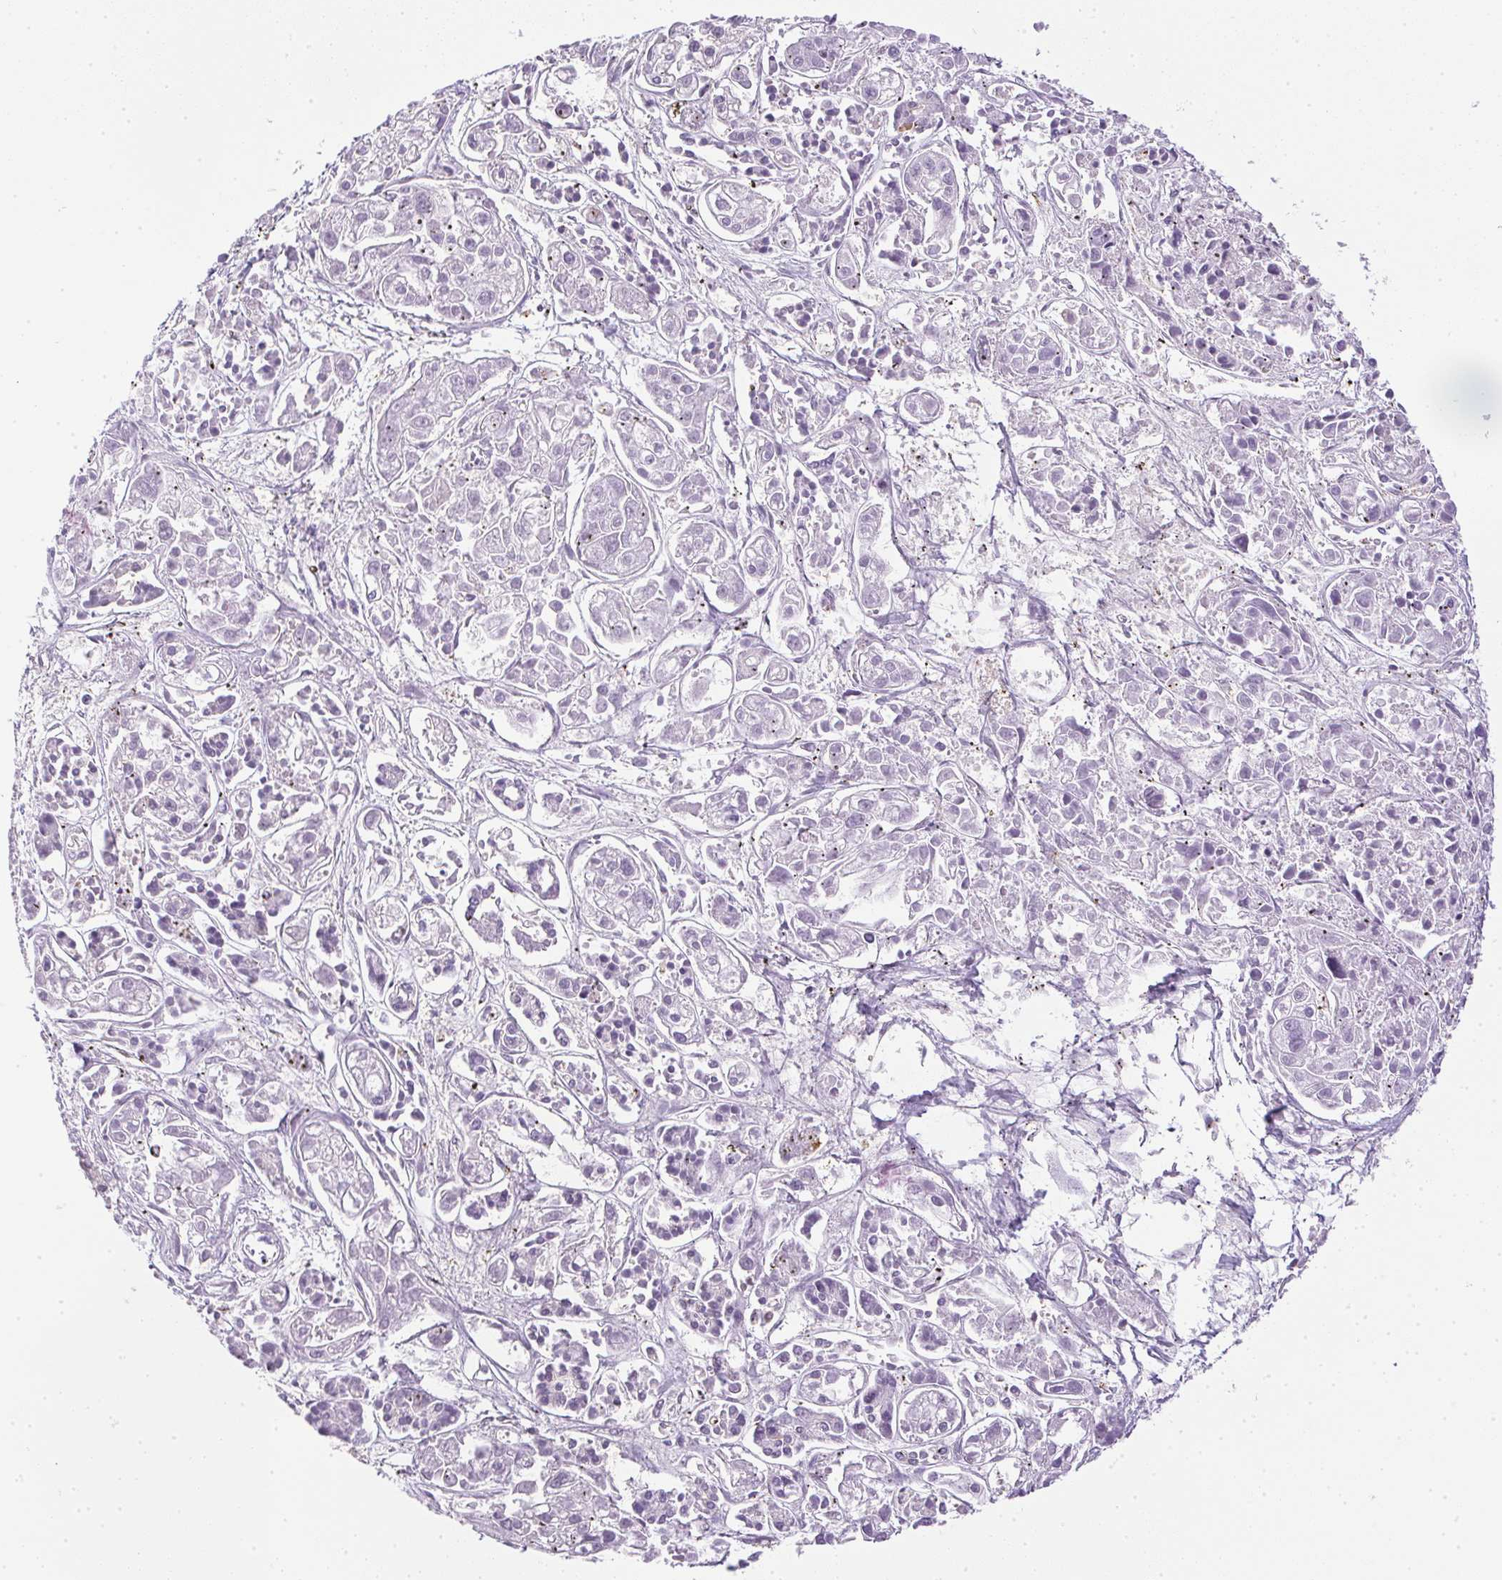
{"staining": {"intensity": "negative", "quantity": "none", "location": "none"}, "tissue": "pancreatic cancer", "cell_type": "Tumor cells", "image_type": "cancer", "snomed": [{"axis": "morphology", "description": "Adenocarcinoma, NOS"}, {"axis": "topography", "description": "Pancreas"}], "caption": "Pancreatic adenocarcinoma stained for a protein using immunohistochemistry (IHC) shows no positivity tumor cells.", "gene": "PRL", "patient": {"sex": "male", "age": 85}}